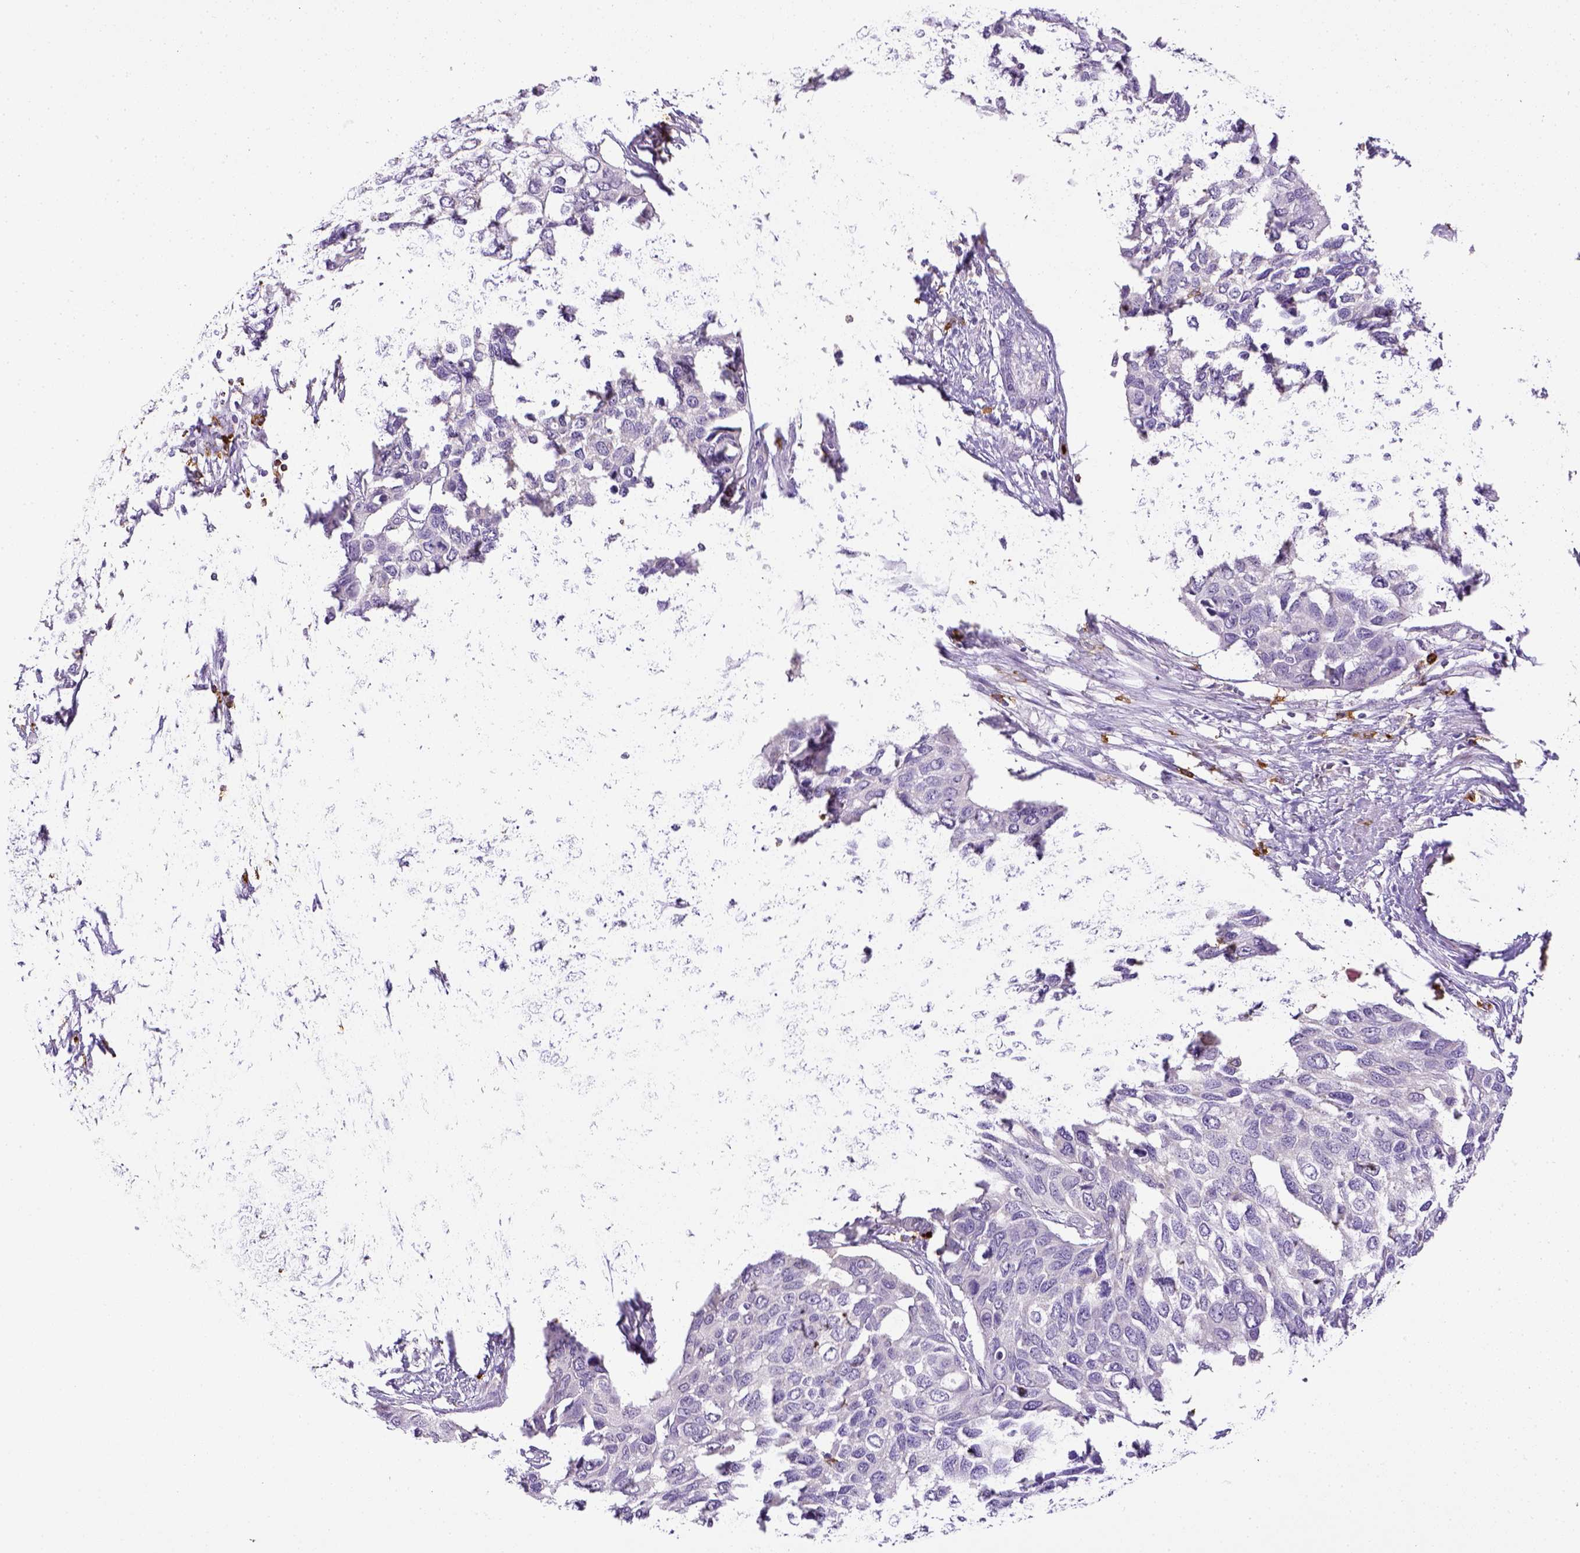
{"staining": {"intensity": "negative", "quantity": "none", "location": "none"}, "tissue": "urothelial cancer", "cell_type": "Tumor cells", "image_type": "cancer", "snomed": [{"axis": "morphology", "description": "Urothelial carcinoma, High grade"}, {"axis": "topography", "description": "Urinary bladder"}], "caption": "Photomicrograph shows no protein expression in tumor cells of urothelial cancer tissue.", "gene": "ITGAM", "patient": {"sex": "male", "age": 60}}